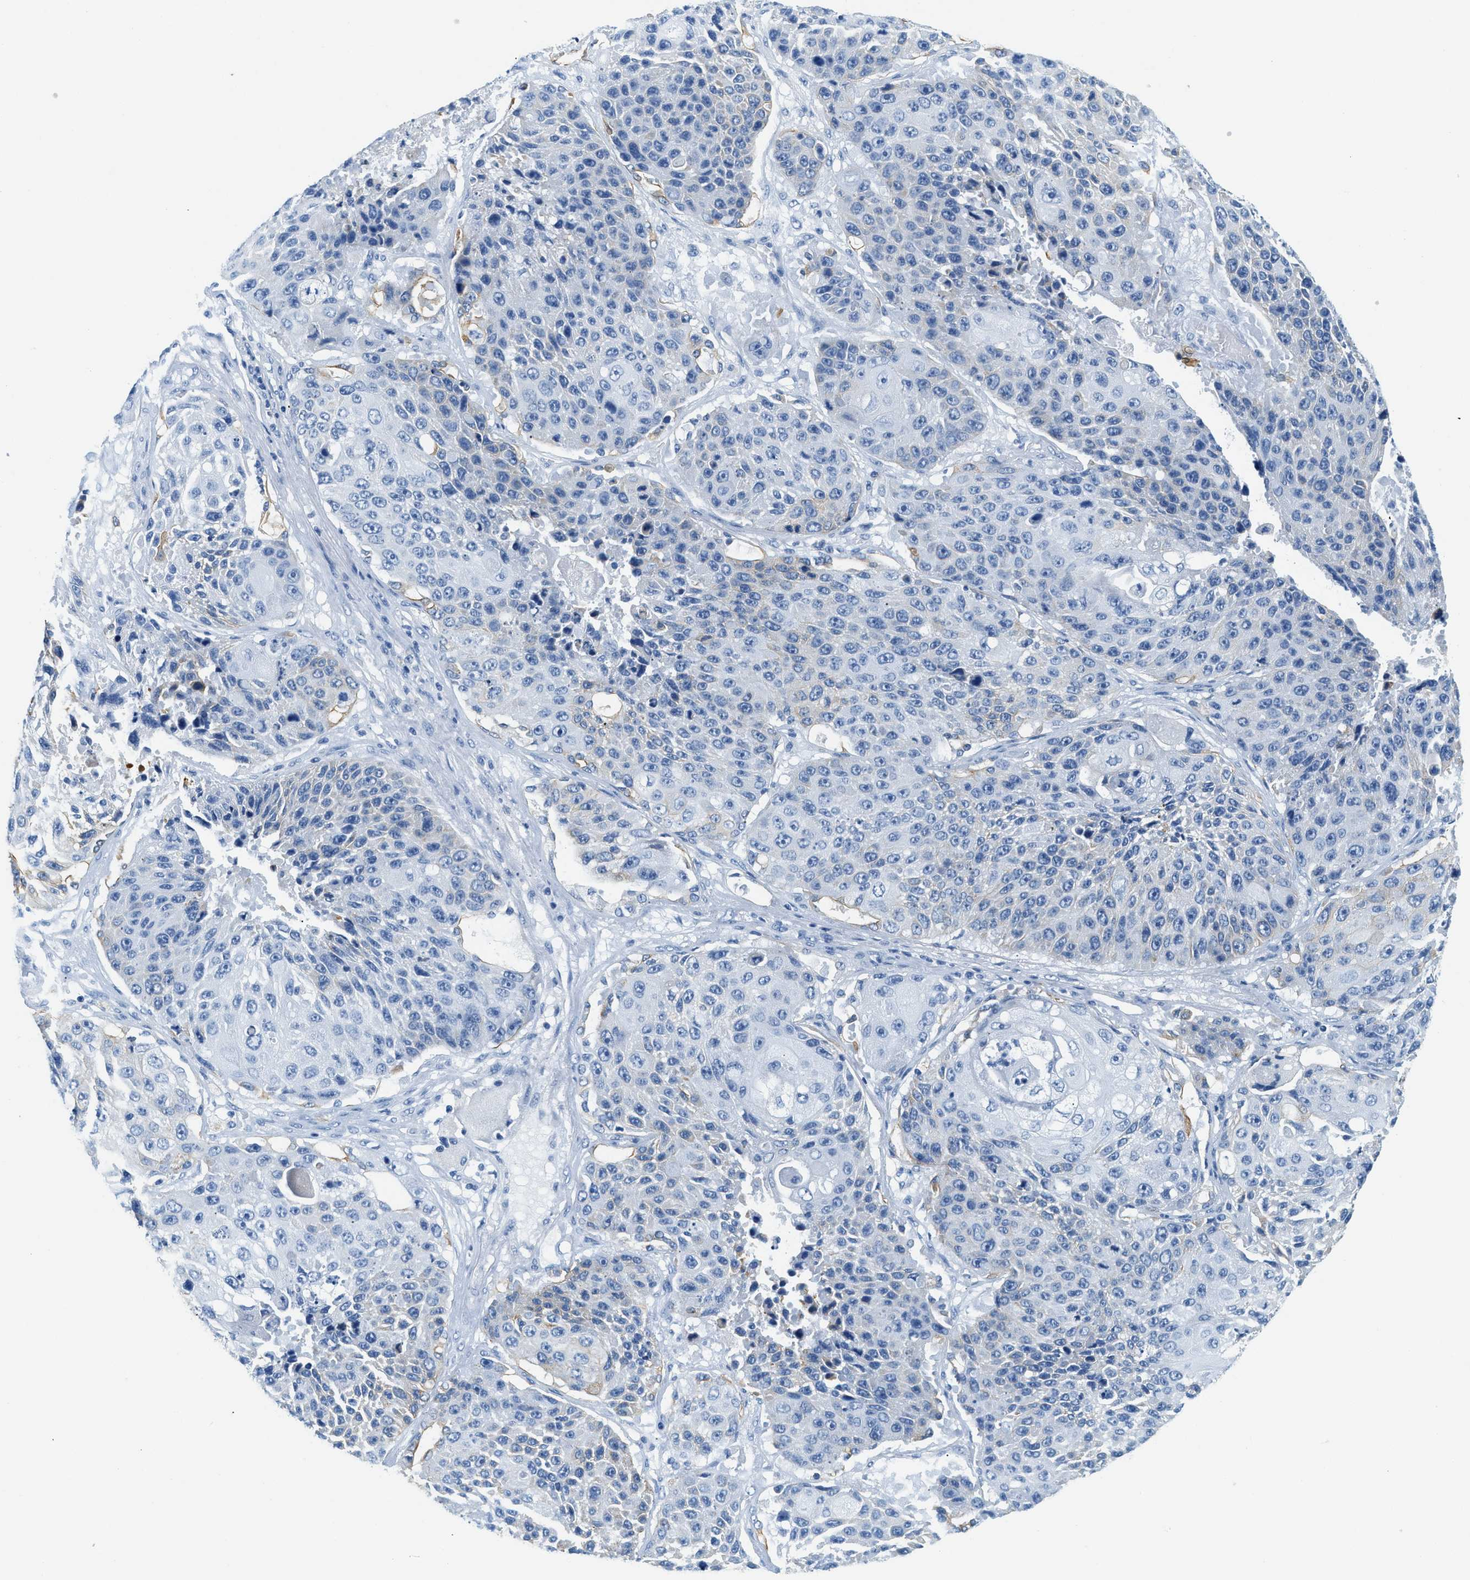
{"staining": {"intensity": "negative", "quantity": "none", "location": "none"}, "tissue": "lung cancer", "cell_type": "Tumor cells", "image_type": "cancer", "snomed": [{"axis": "morphology", "description": "Squamous cell carcinoma, NOS"}, {"axis": "topography", "description": "Lung"}], "caption": "Tumor cells are negative for brown protein staining in lung cancer.", "gene": "STXBP2", "patient": {"sex": "male", "age": 61}}